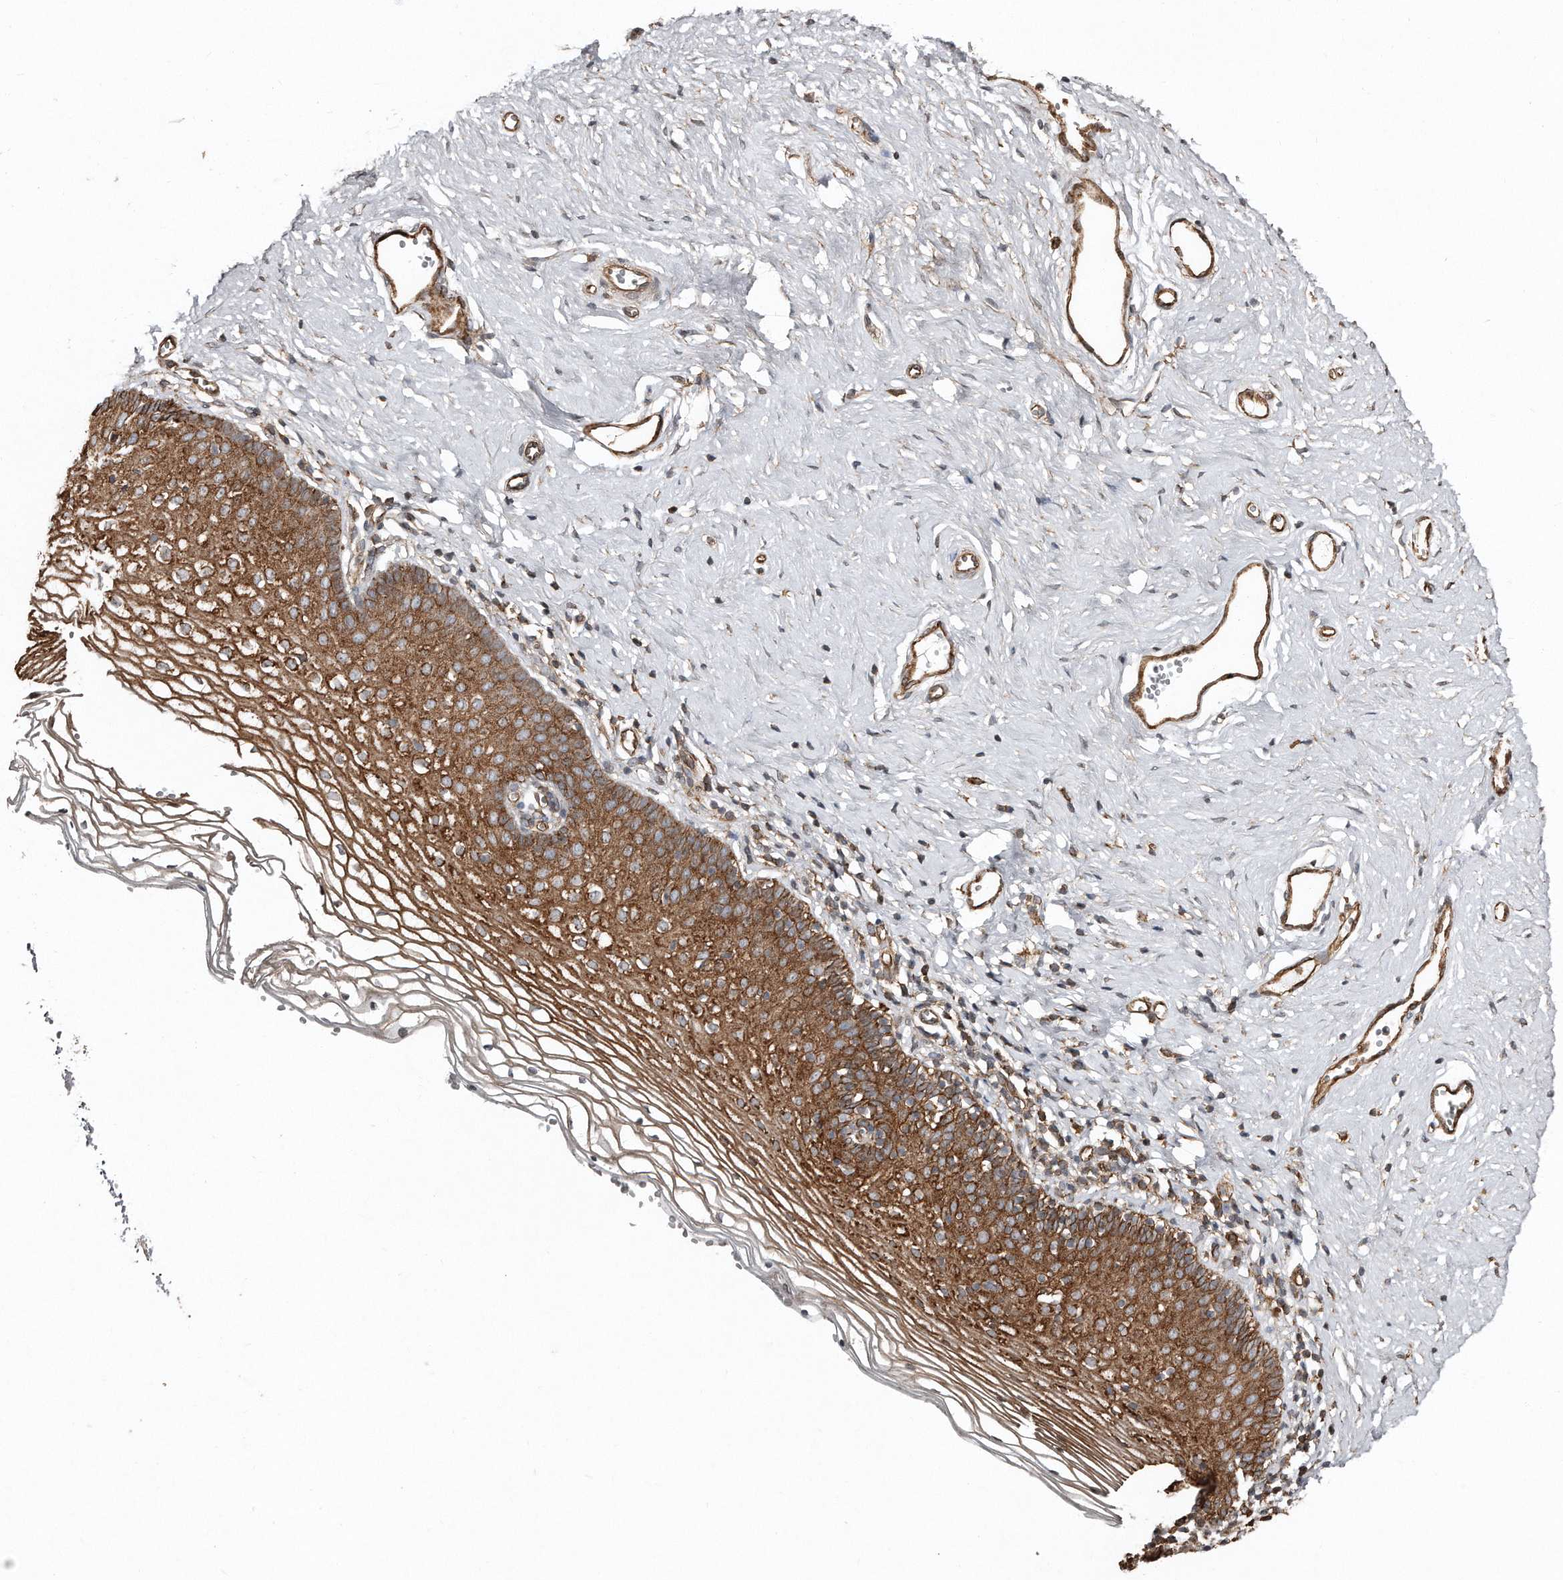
{"staining": {"intensity": "strong", "quantity": ">75%", "location": "cytoplasmic/membranous"}, "tissue": "vagina", "cell_type": "Squamous epithelial cells", "image_type": "normal", "snomed": [{"axis": "morphology", "description": "Normal tissue, NOS"}, {"axis": "topography", "description": "Vagina"}], "caption": "An immunohistochemistry histopathology image of benign tissue is shown. Protein staining in brown labels strong cytoplasmic/membranous positivity in vagina within squamous epithelial cells.", "gene": "SNAP47", "patient": {"sex": "female", "age": 32}}